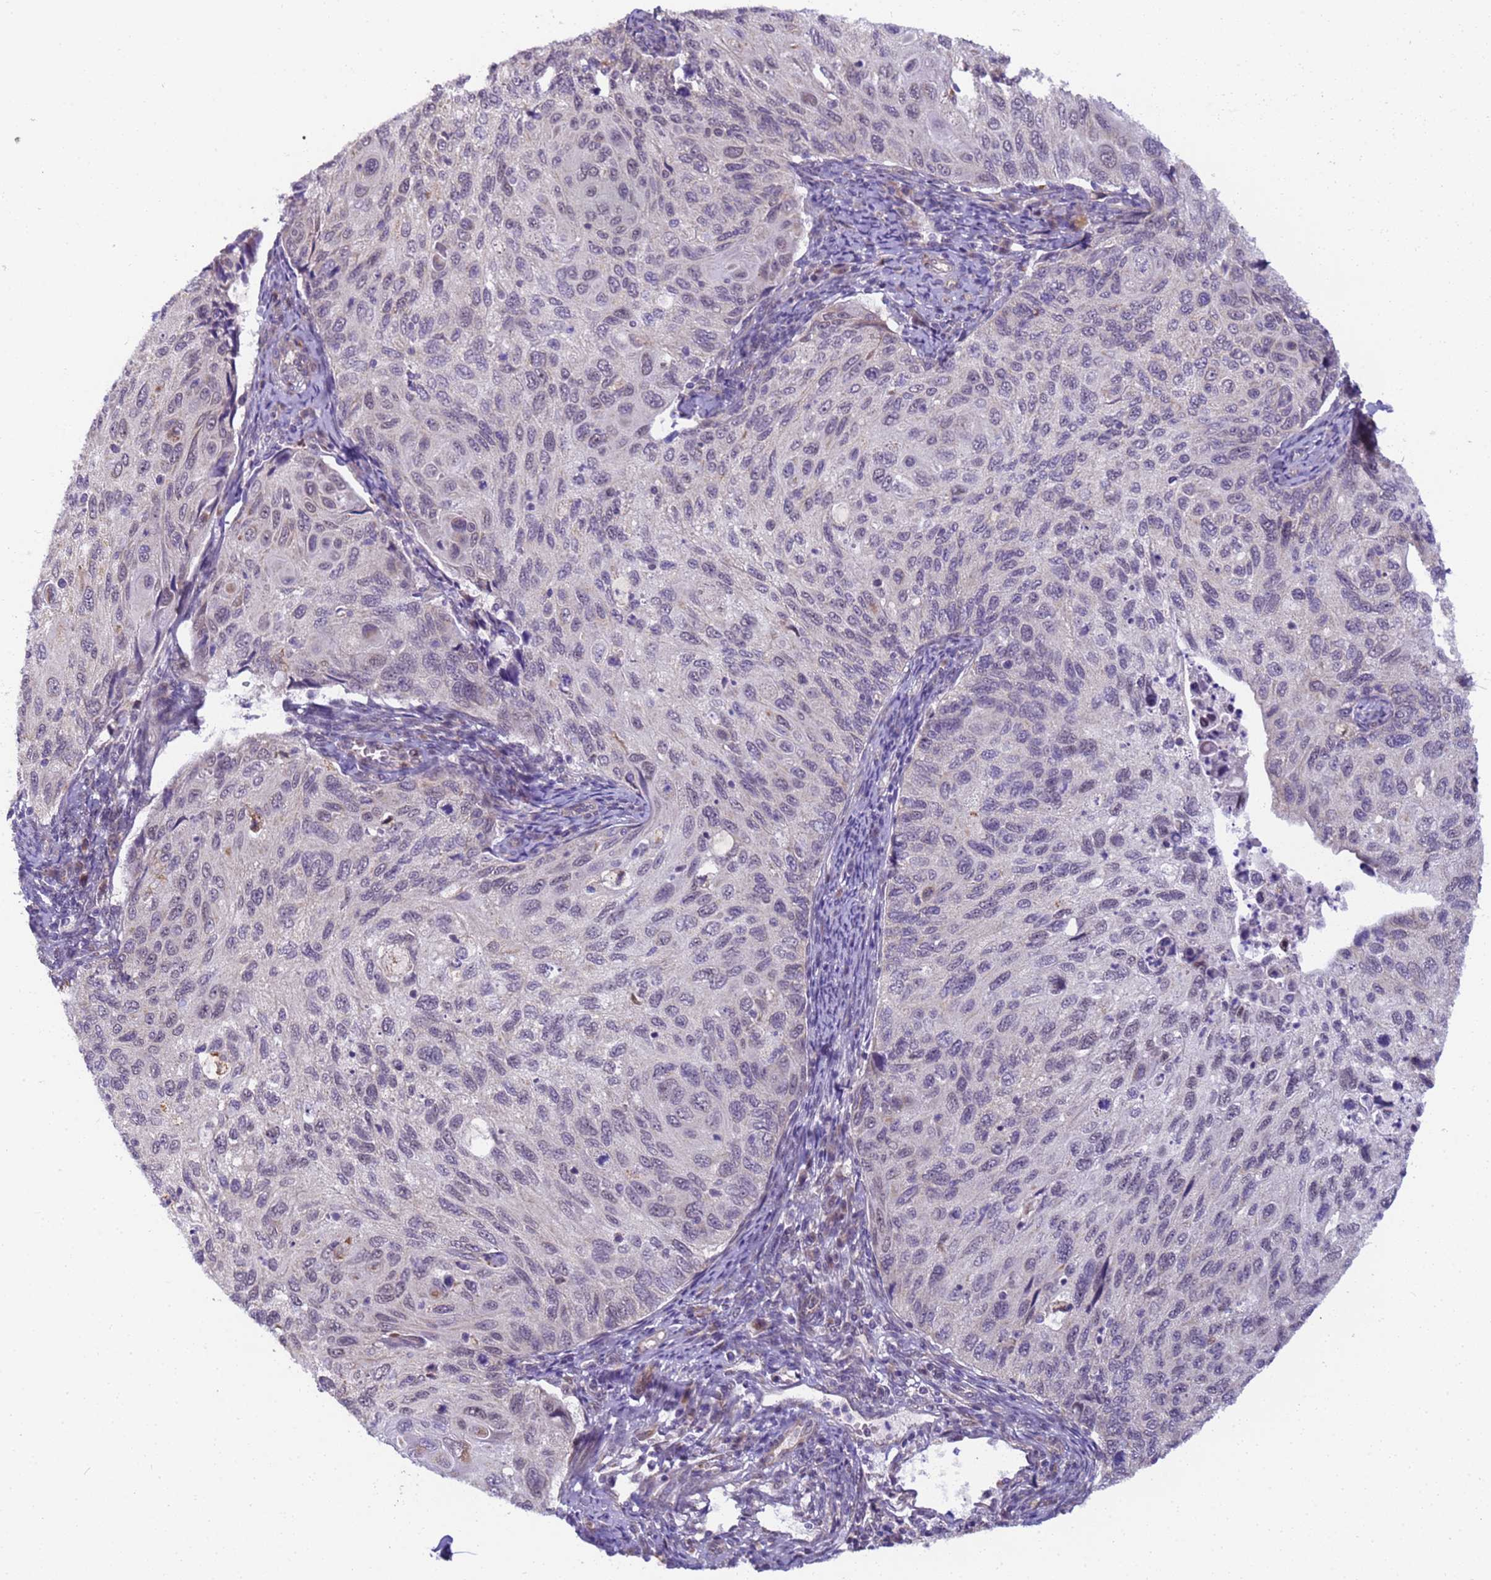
{"staining": {"intensity": "weak", "quantity": "<25%", "location": "nuclear"}, "tissue": "cervical cancer", "cell_type": "Tumor cells", "image_type": "cancer", "snomed": [{"axis": "morphology", "description": "Squamous cell carcinoma, NOS"}, {"axis": "topography", "description": "Cervix"}], "caption": "The photomicrograph displays no staining of tumor cells in cervical squamous cell carcinoma.", "gene": "RAPGEF3", "patient": {"sex": "female", "age": 70}}